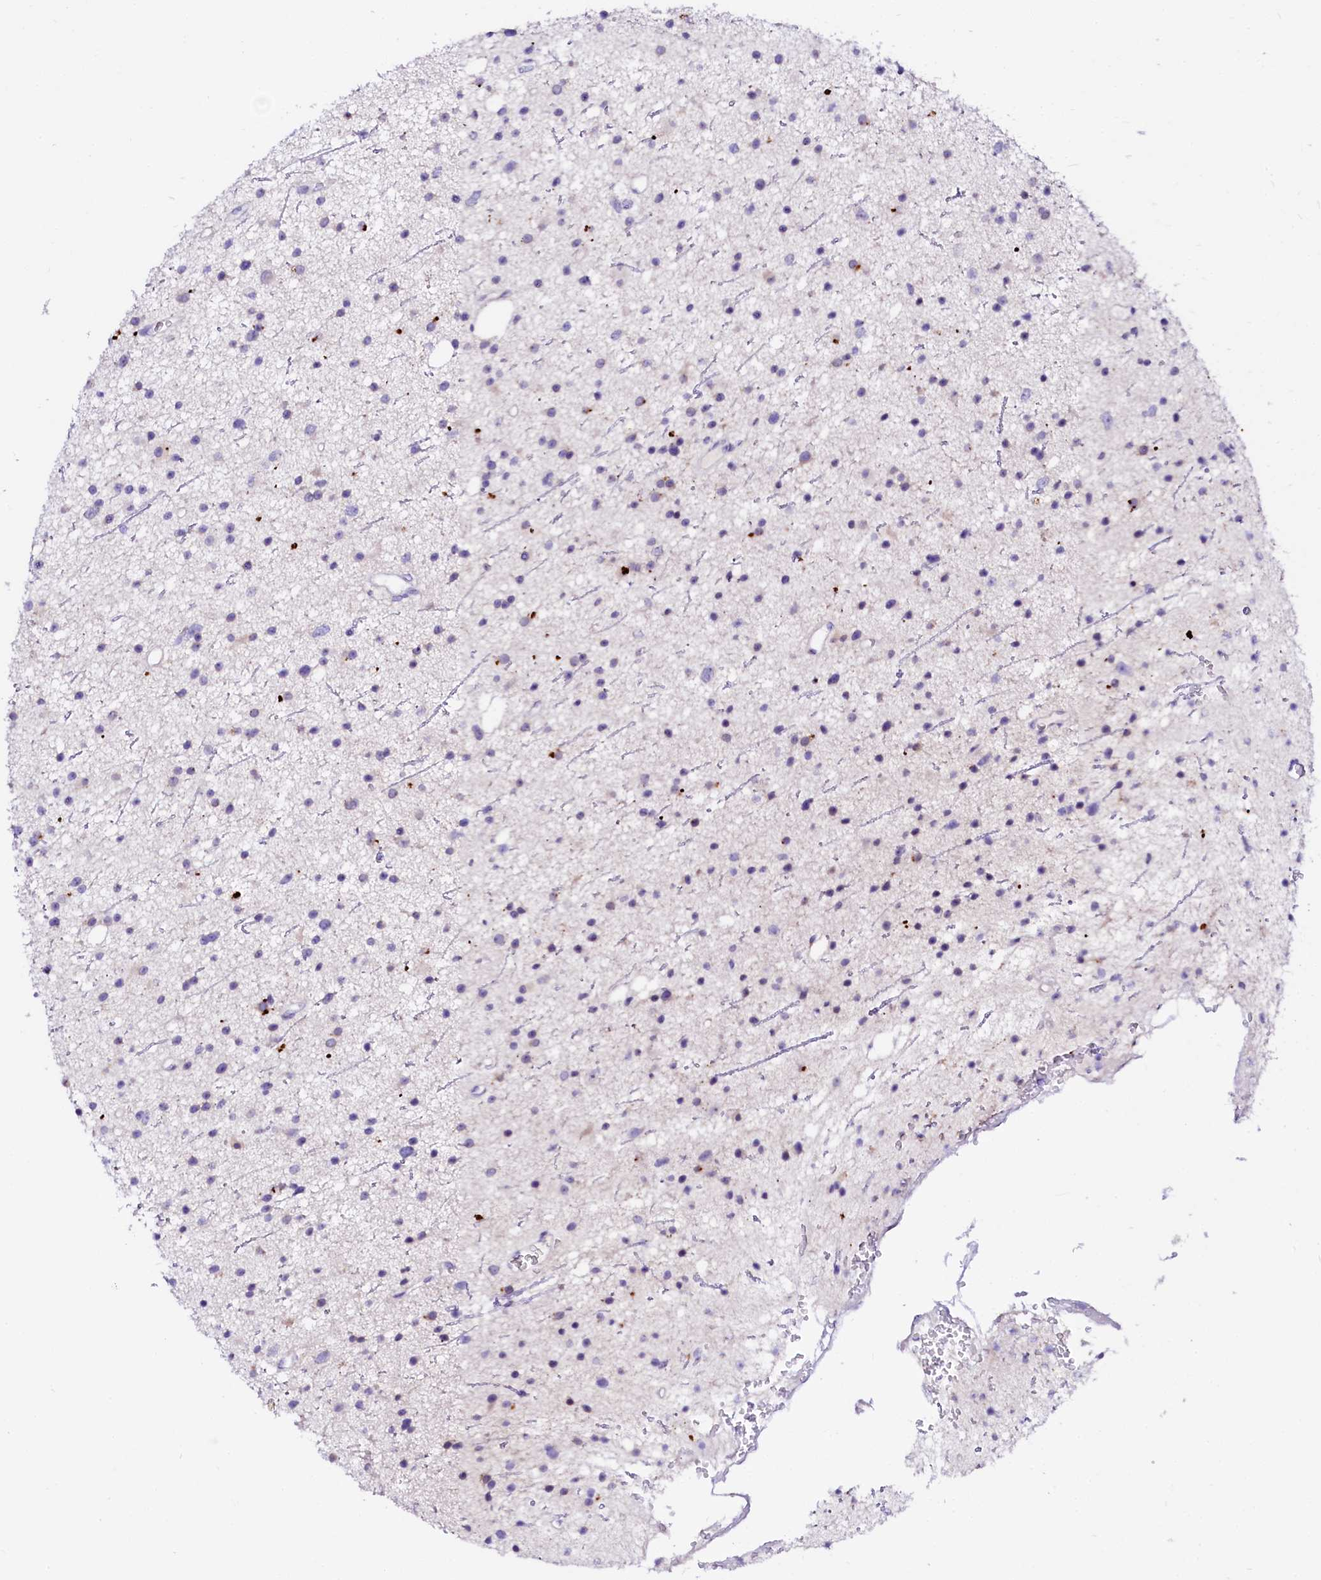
{"staining": {"intensity": "negative", "quantity": "none", "location": "none"}, "tissue": "glioma", "cell_type": "Tumor cells", "image_type": "cancer", "snomed": [{"axis": "morphology", "description": "Glioma, malignant, Low grade"}, {"axis": "topography", "description": "Cerebral cortex"}], "caption": "This is an immunohistochemistry micrograph of human glioma. There is no positivity in tumor cells.", "gene": "BTBD16", "patient": {"sex": "female", "age": 39}}